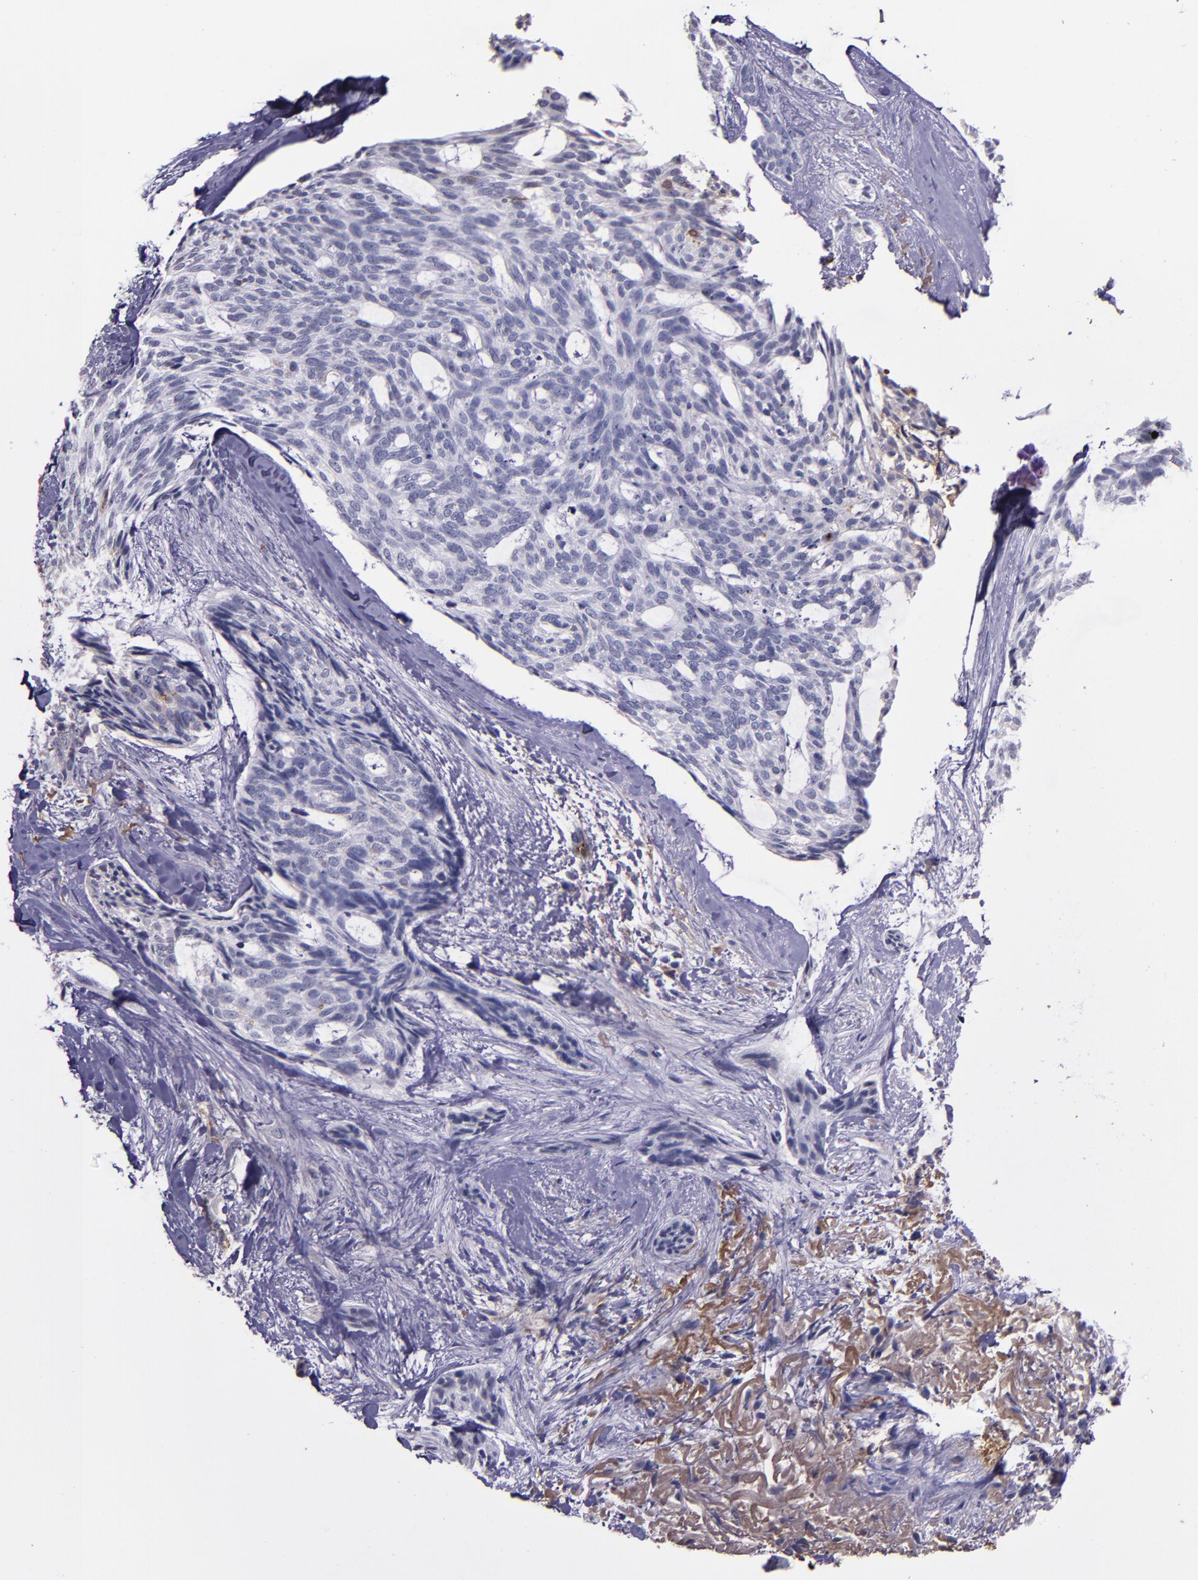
{"staining": {"intensity": "negative", "quantity": "none", "location": "none"}, "tissue": "skin cancer", "cell_type": "Tumor cells", "image_type": "cancer", "snomed": [{"axis": "morphology", "description": "Normal tissue, NOS"}, {"axis": "morphology", "description": "Basal cell carcinoma"}, {"axis": "topography", "description": "Skin"}], "caption": "Immunohistochemical staining of skin basal cell carcinoma displays no significant positivity in tumor cells.", "gene": "A2M", "patient": {"sex": "female", "age": 71}}